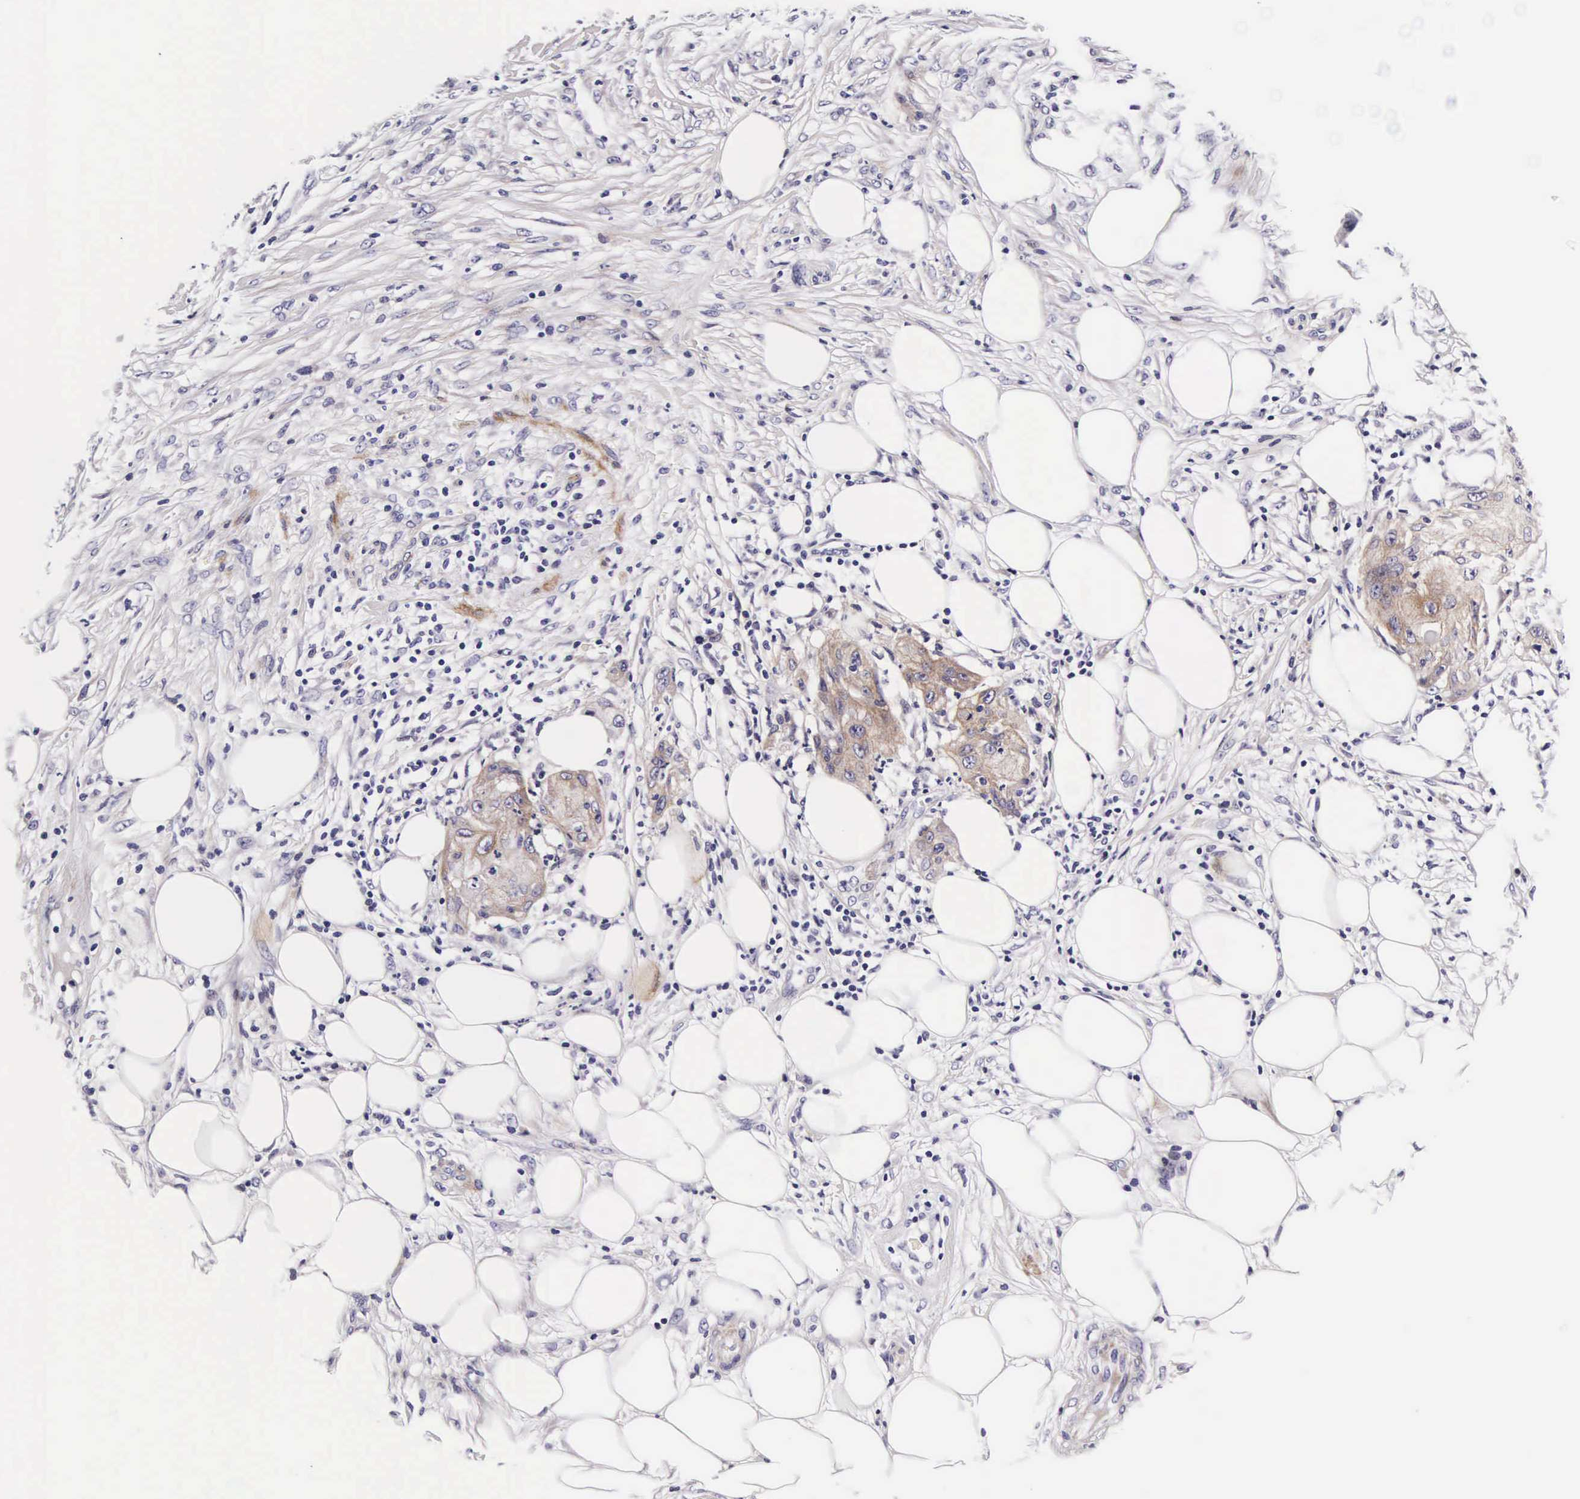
{"staining": {"intensity": "weak", "quantity": "25%-75%", "location": "cytoplasmic/membranous"}, "tissue": "skin cancer", "cell_type": "Tumor cells", "image_type": "cancer", "snomed": [{"axis": "morphology", "description": "Squamous cell carcinoma, NOS"}, {"axis": "topography", "description": "Skin"}], "caption": "High-magnification brightfield microscopy of skin cancer stained with DAB (brown) and counterstained with hematoxylin (blue). tumor cells exhibit weak cytoplasmic/membranous positivity is seen in about25%-75% of cells.", "gene": "UPRT", "patient": {"sex": "female", "age": 88}}